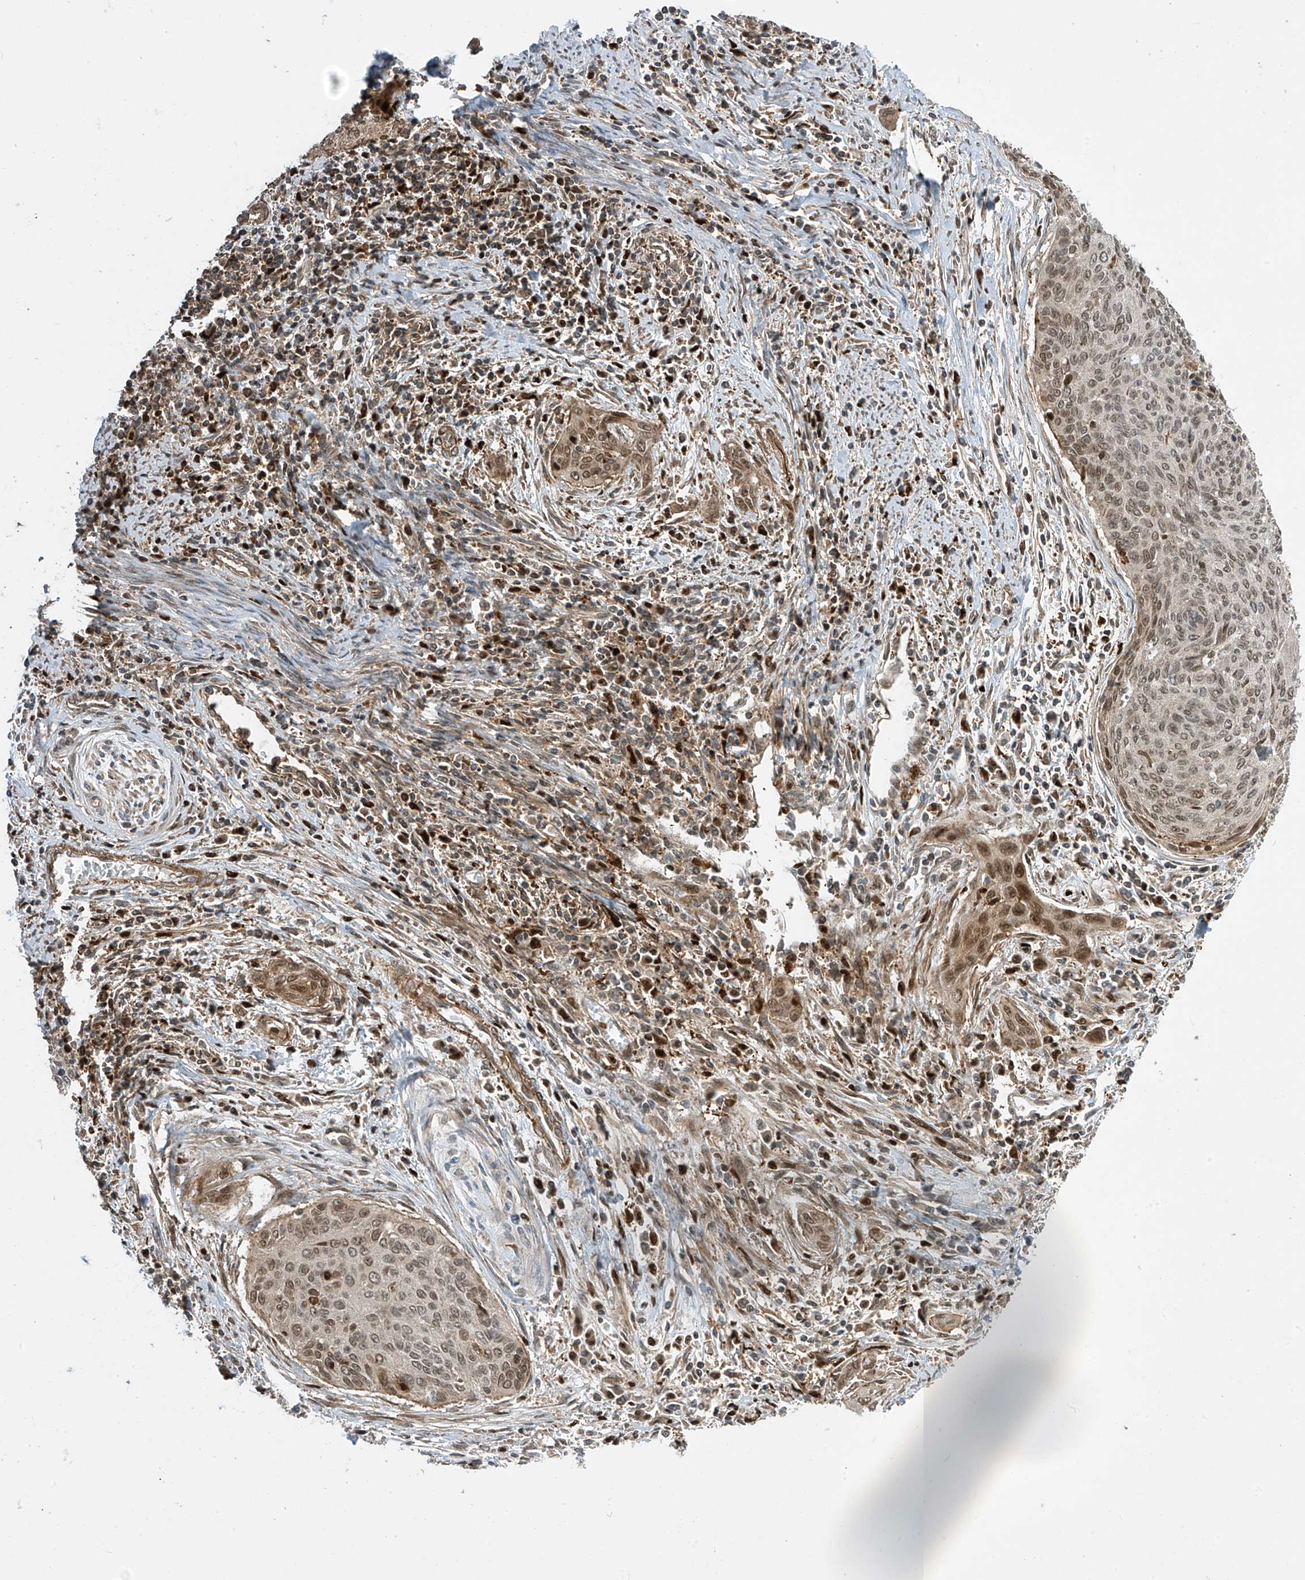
{"staining": {"intensity": "weak", "quantity": ">75%", "location": "nuclear"}, "tissue": "cervical cancer", "cell_type": "Tumor cells", "image_type": "cancer", "snomed": [{"axis": "morphology", "description": "Squamous cell carcinoma, NOS"}, {"axis": "topography", "description": "Cervix"}], "caption": "Immunohistochemistry (IHC) micrograph of human cervical cancer stained for a protein (brown), which demonstrates low levels of weak nuclear positivity in about >75% of tumor cells.", "gene": "ATAD2B", "patient": {"sex": "female", "age": 55}}